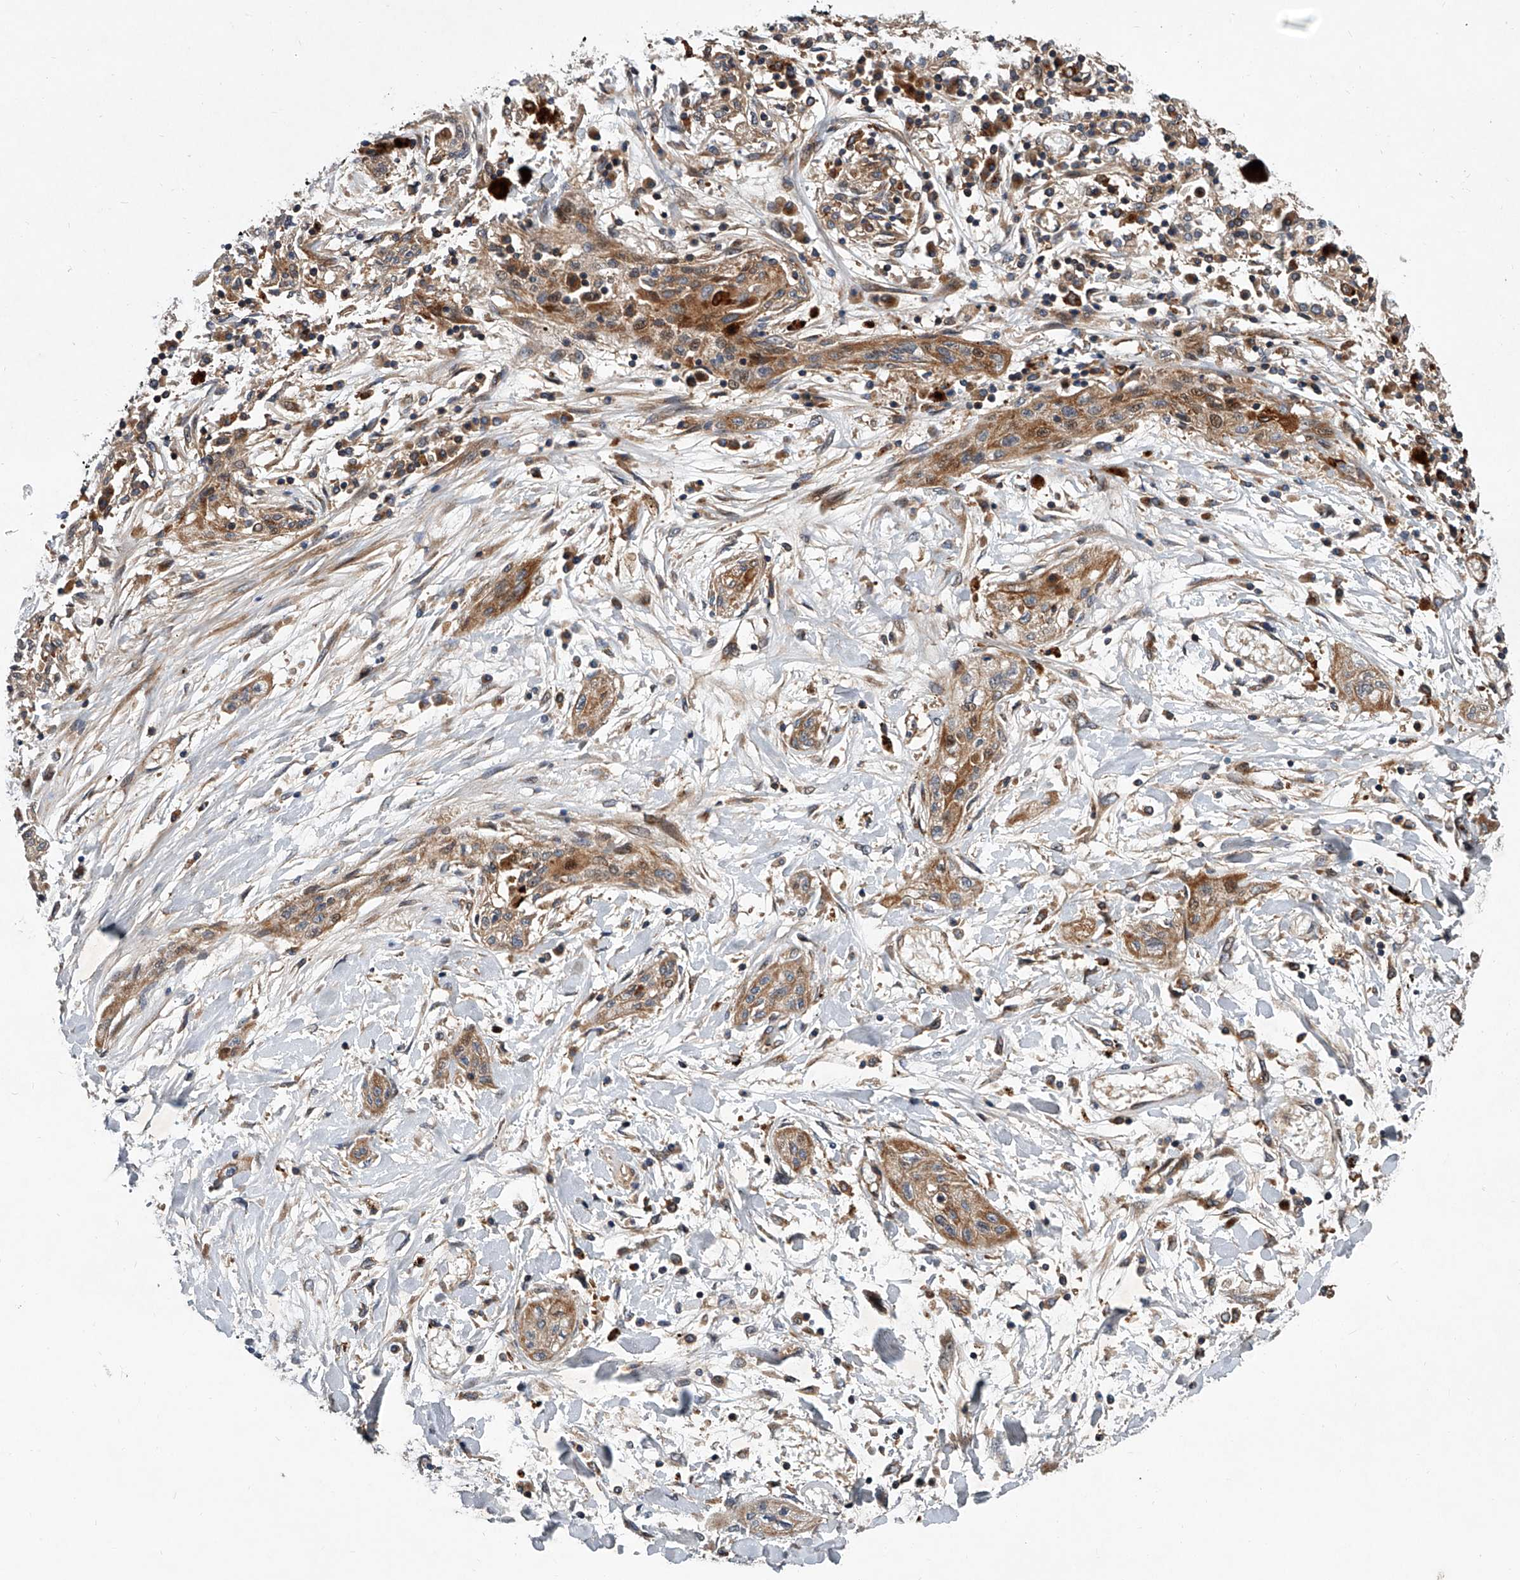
{"staining": {"intensity": "moderate", "quantity": ">75%", "location": "cytoplasmic/membranous"}, "tissue": "lung cancer", "cell_type": "Tumor cells", "image_type": "cancer", "snomed": [{"axis": "morphology", "description": "Squamous cell carcinoma, NOS"}, {"axis": "topography", "description": "Lung"}], "caption": "The micrograph displays a brown stain indicating the presence of a protein in the cytoplasmic/membranous of tumor cells in lung cancer (squamous cell carcinoma).", "gene": "USP47", "patient": {"sex": "female", "age": 47}}